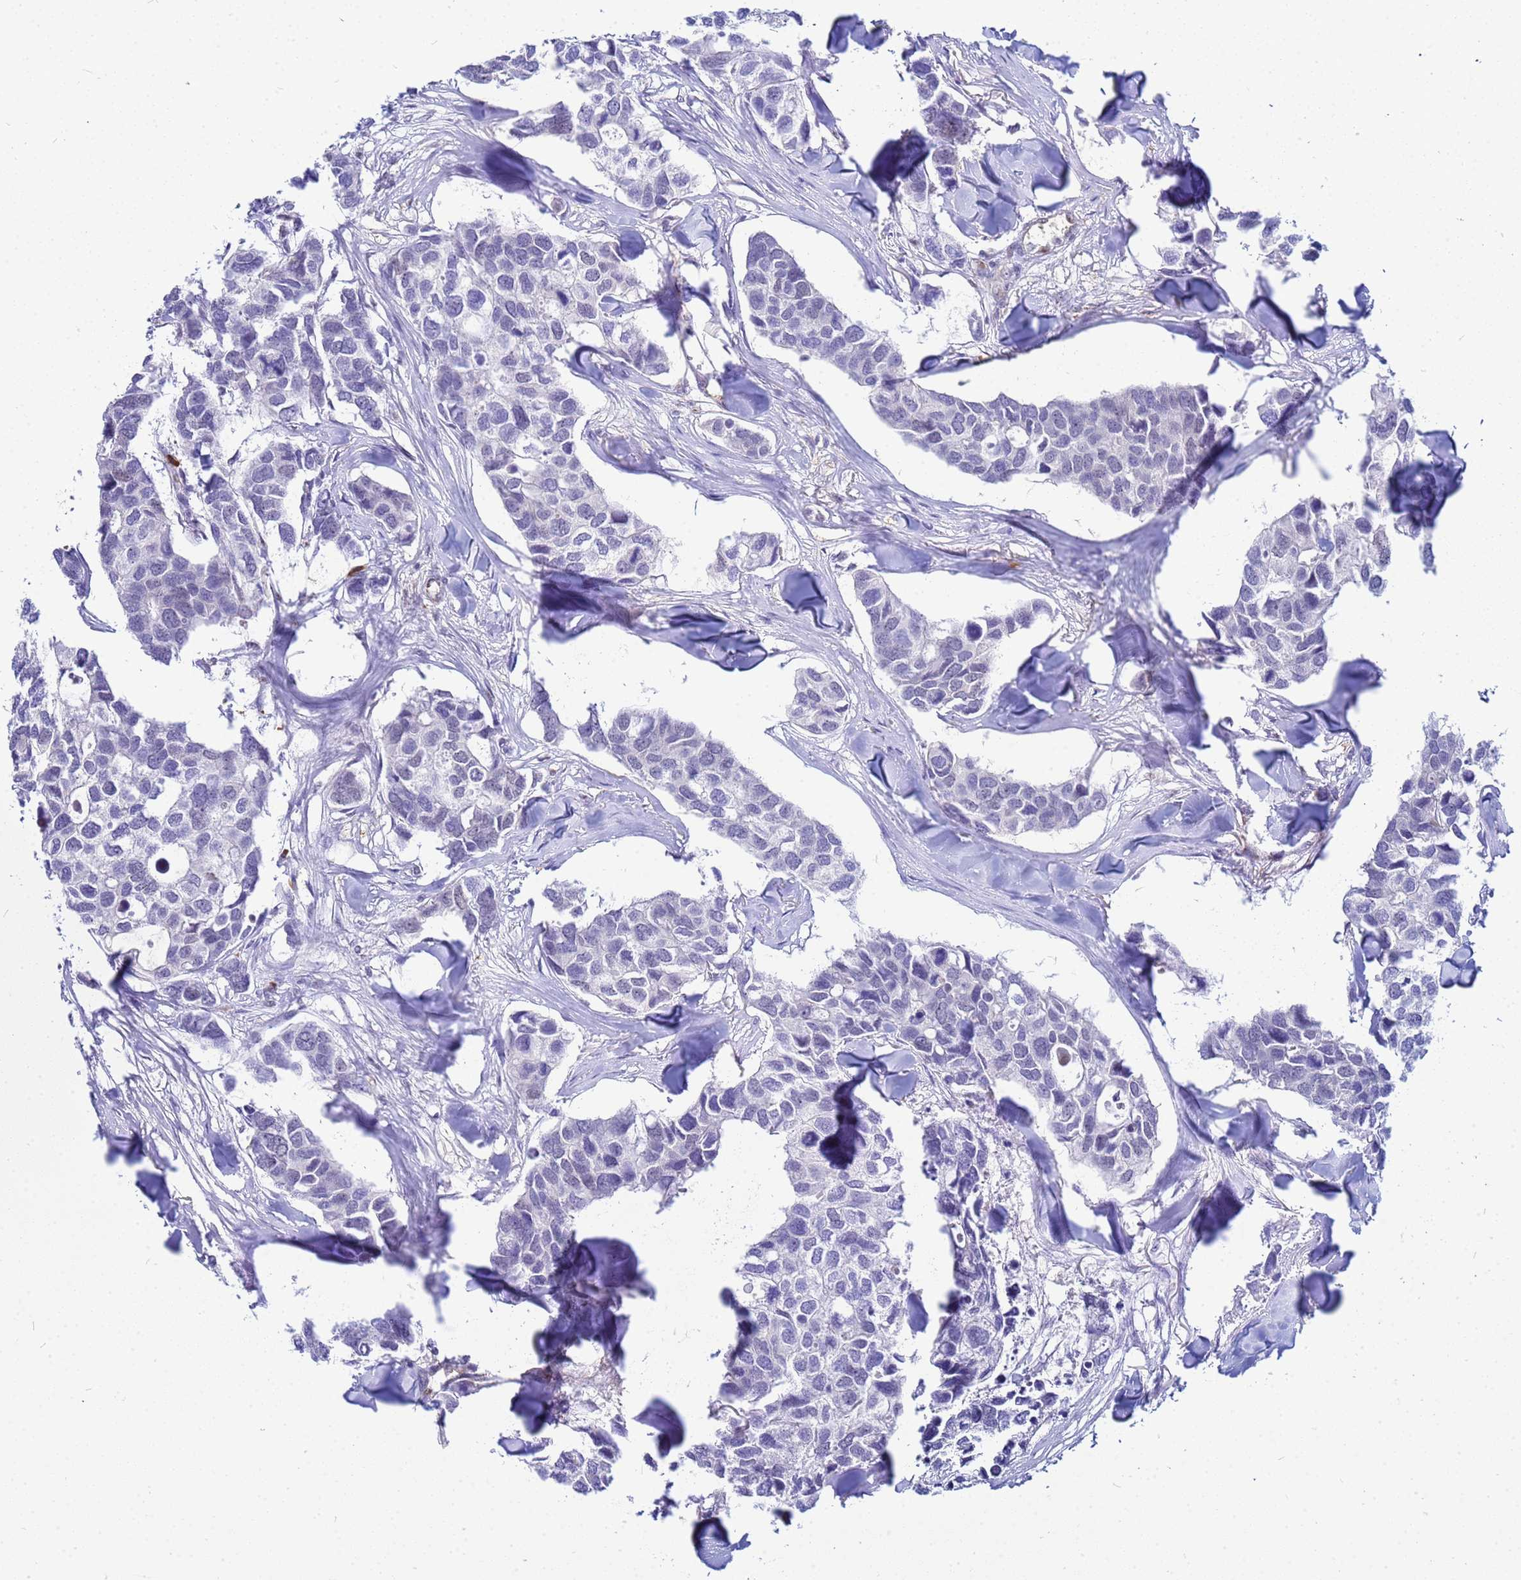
{"staining": {"intensity": "negative", "quantity": "none", "location": "none"}, "tissue": "breast cancer", "cell_type": "Tumor cells", "image_type": "cancer", "snomed": [{"axis": "morphology", "description": "Duct carcinoma"}, {"axis": "topography", "description": "Breast"}], "caption": "IHC of breast infiltrating ductal carcinoma demonstrates no positivity in tumor cells. The staining is performed using DAB brown chromogen with nuclei counter-stained in using hematoxylin.", "gene": "SLC25A37", "patient": {"sex": "female", "age": 83}}